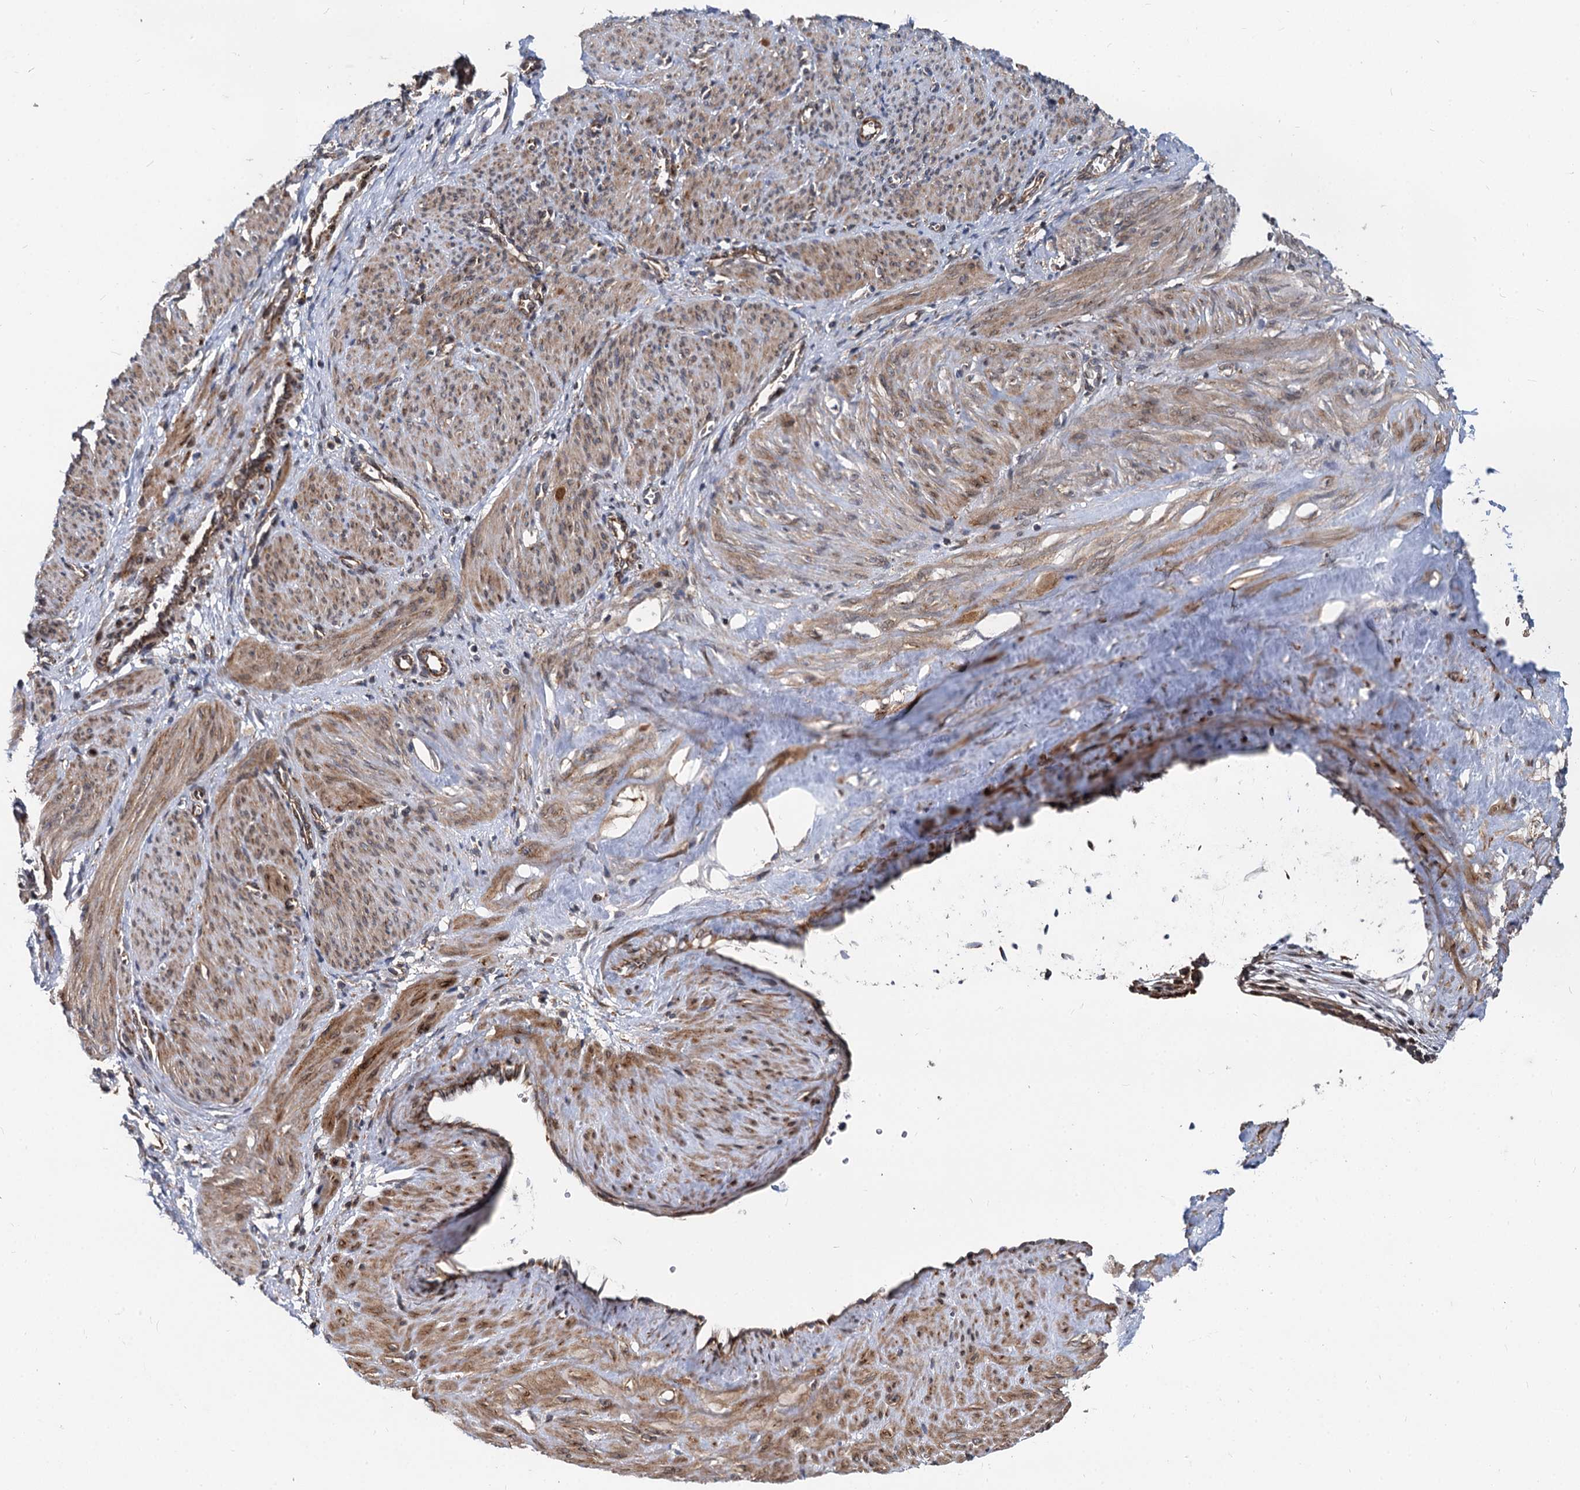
{"staining": {"intensity": "moderate", "quantity": ">75%", "location": "cytoplasmic/membranous"}, "tissue": "smooth muscle", "cell_type": "Smooth muscle cells", "image_type": "normal", "snomed": [{"axis": "morphology", "description": "Normal tissue, NOS"}, {"axis": "topography", "description": "Endometrium"}], "caption": "A brown stain highlights moderate cytoplasmic/membranous positivity of a protein in smooth muscle cells of benign smooth muscle. (Stains: DAB (3,3'-diaminobenzidine) in brown, nuclei in blue, Microscopy: brightfield microscopy at high magnification).", "gene": "STIM1", "patient": {"sex": "female", "age": 33}}